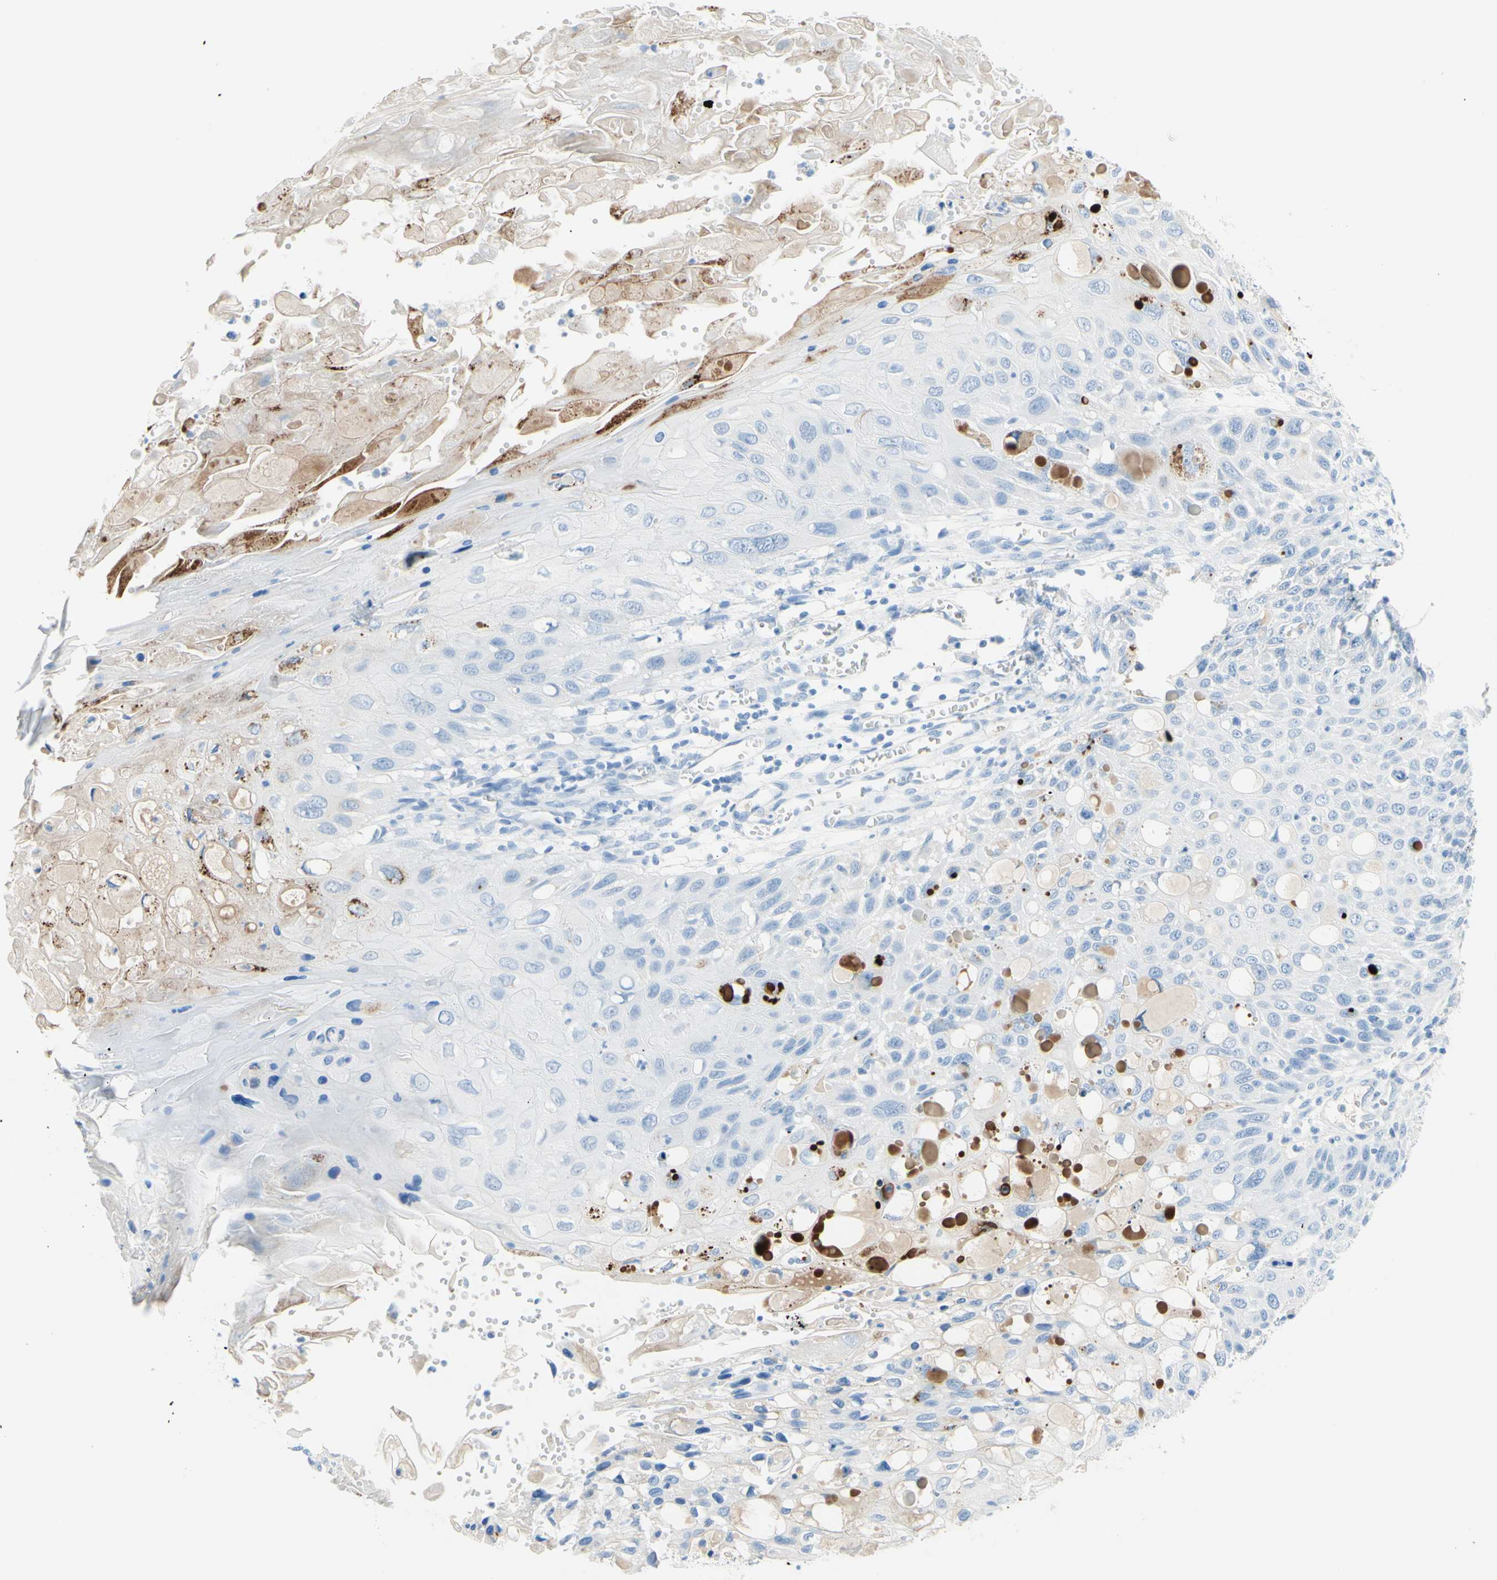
{"staining": {"intensity": "weak", "quantity": "<25%", "location": "cytoplasmic/membranous"}, "tissue": "cervical cancer", "cell_type": "Tumor cells", "image_type": "cancer", "snomed": [{"axis": "morphology", "description": "Squamous cell carcinoma, NOS"}, {"axis": "topography", "description": "Cervix"}], "caption": "Immunohistochemistry (IHC) histopathology image of squamous cell carcinoma (cervical) stained for a protein (brown), which reveals no positivity in tumor cells. (Immunohistochemistry (IHC), brightfield microscopy, high magnification).", "gene": "IL6ST", "patient": {"sex": "female", "age": 70}}